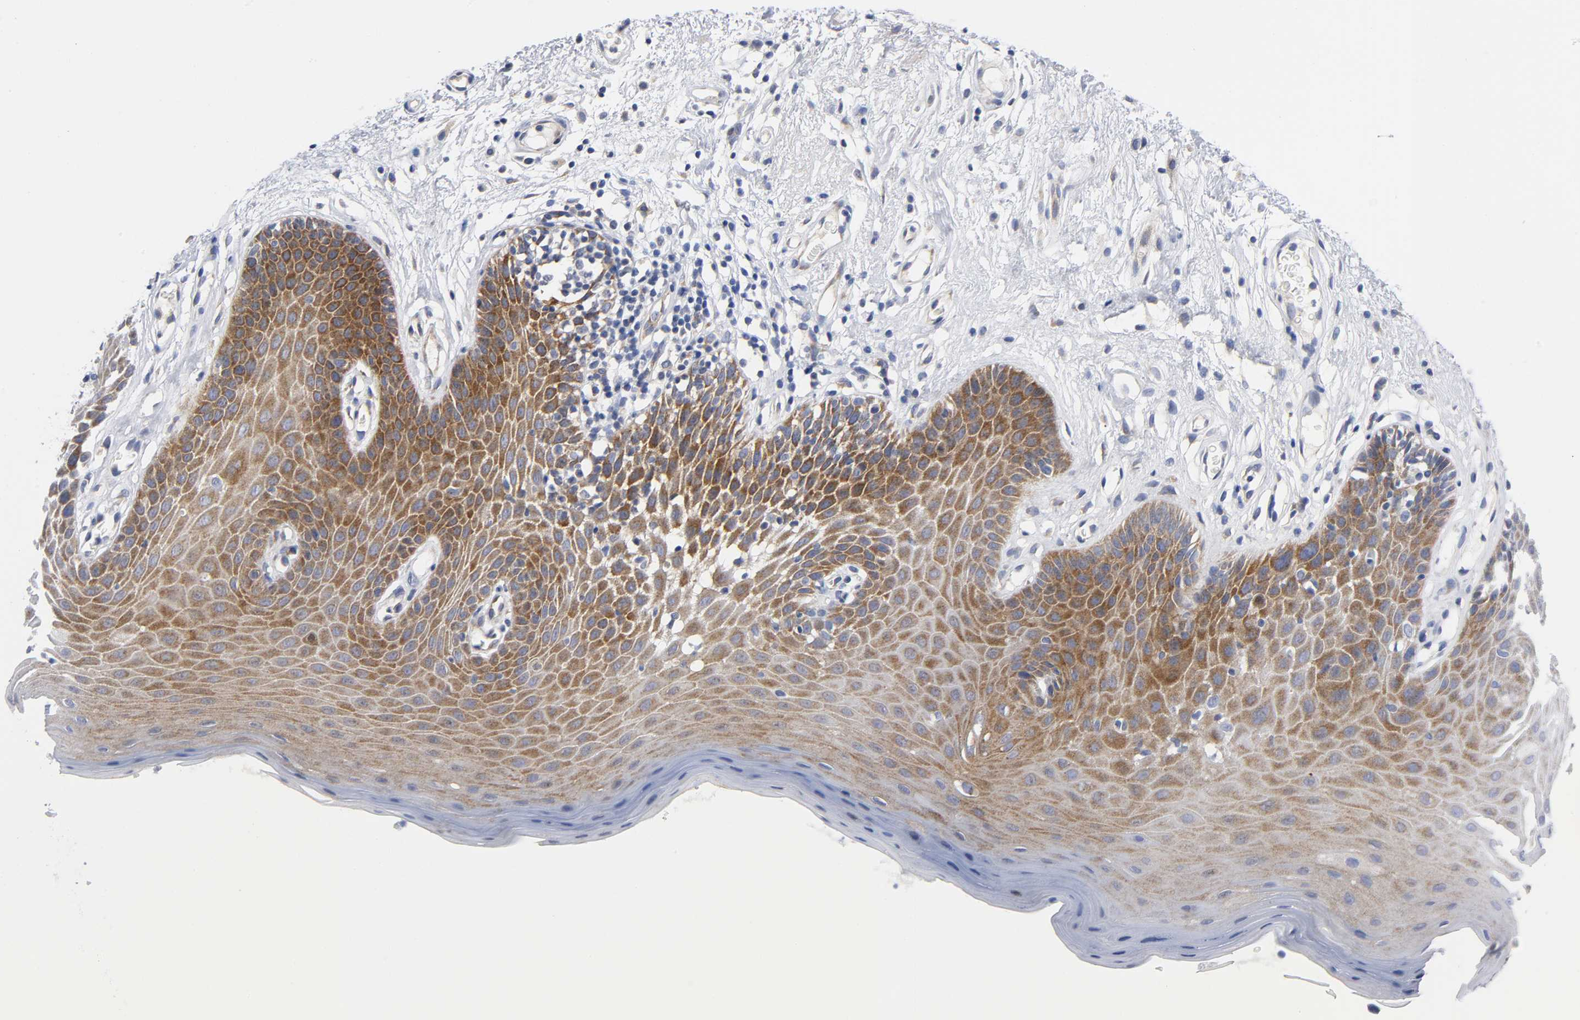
{"staining": {"intensity": "strong", "quantity": "25%-75%", "location": "cytoplasmic/membranous"}, "tissue": "oral mucosa", "cell_type": "Squamous epithelial cells", "image_type": "normal", "snomed": [{"axis": "morphology", "description": "Normal tissue, NOS"}, {"axis": "morphology", "description": "Squamous cell carcinoma, NOS"}, {"axis": "topography", "description": "Skeletal muscle"}, {"axis": "topography", "description": "Oral tissue"}, {"axis": "topography", "description": "Head-Neck"}], "caption": "Oral mucosa was stained to show a protein in brown. There is high levels of strong cytoplasmic/membranous positivity in approximately 25%-75% of squamous epithelial cells. (IHC, brightfield microscopy, high magnification).", "gene": "EIF5", "patient": {"sex": "male", "age": 71}}